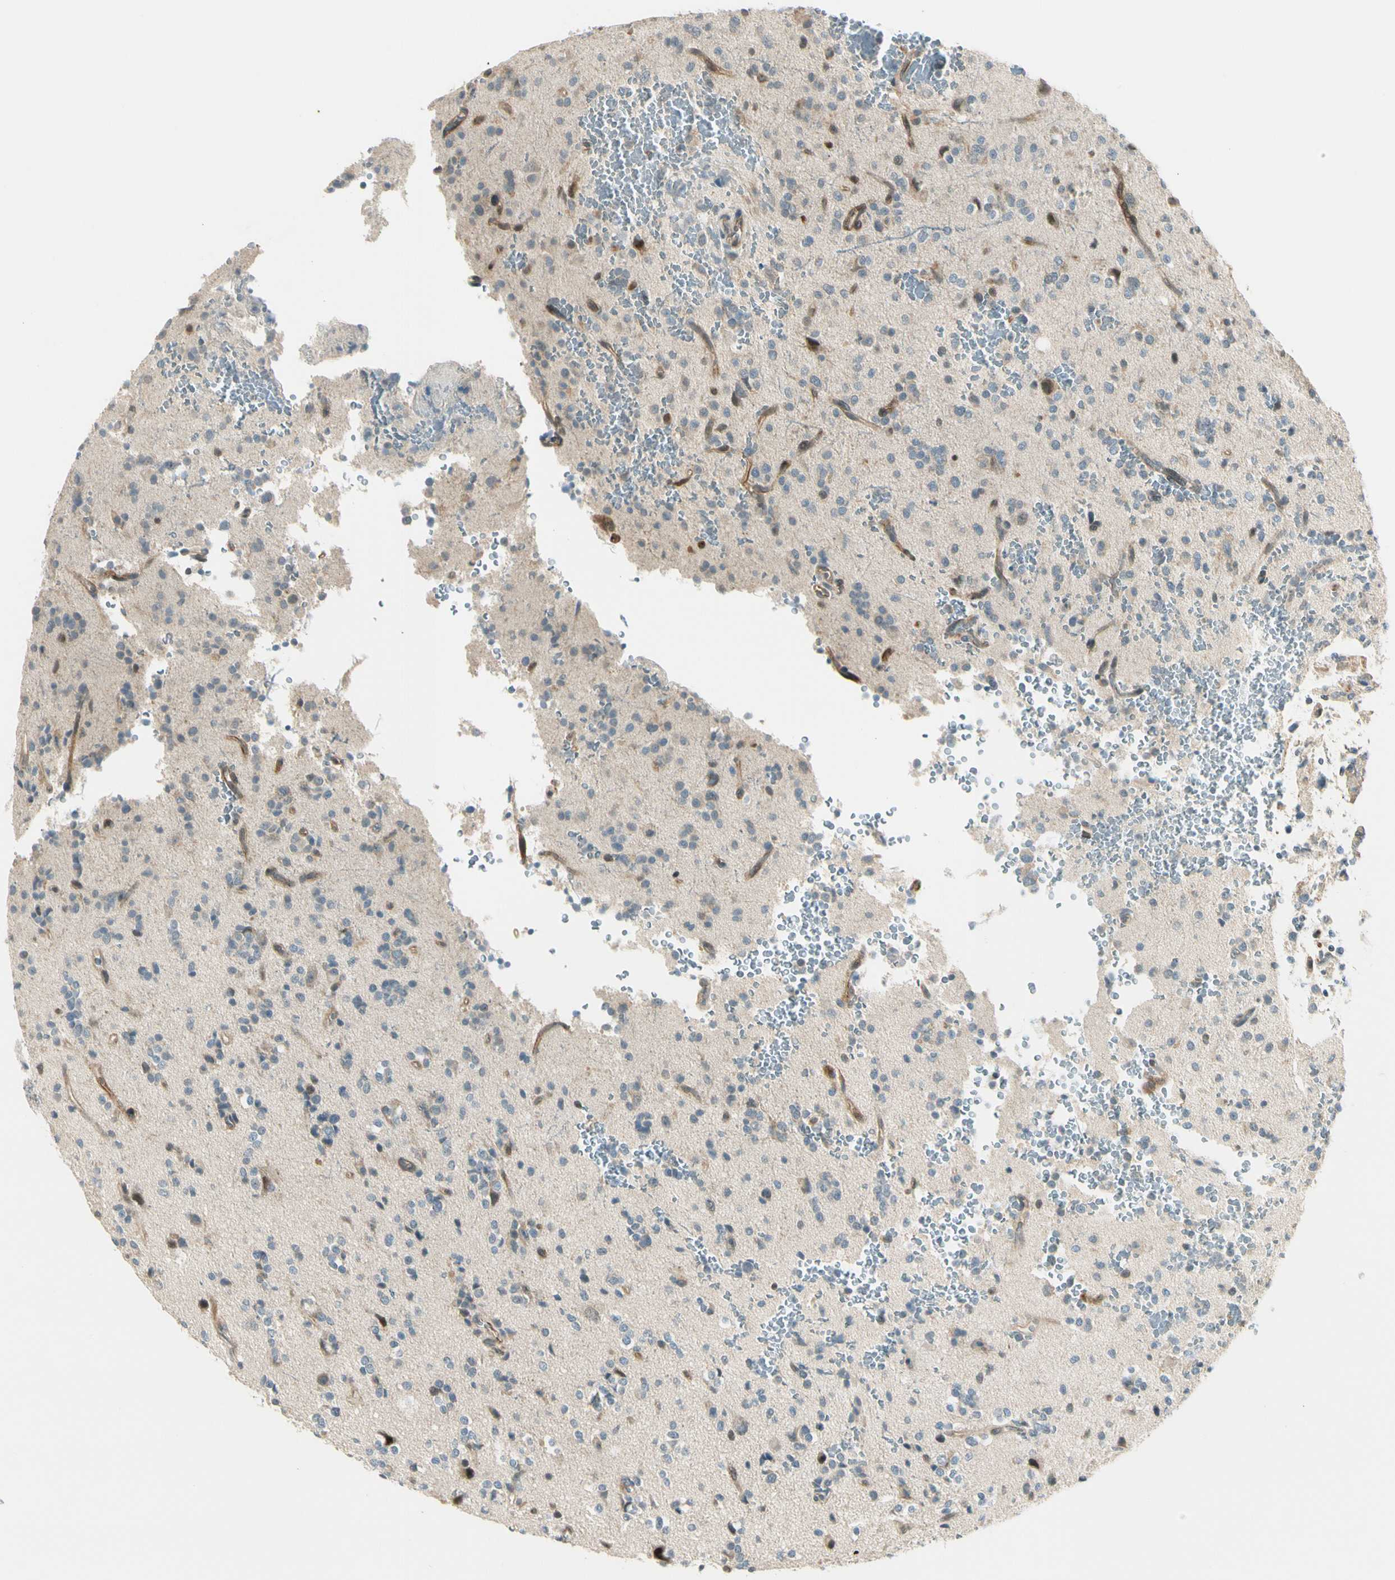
{"staining": {"intensity": "weak", "quantity": "25%-75%", "location": "cytoplasmic/membranous"}, "tissue": "glioma", "cell_type": "Tumor cells", "image_type": "cancer", "snomed": [{"axis": "morphology", "description": "Glioma, malignant, High grade"}, {"axis": "topography", "description": "Brain"}], "caption": "A low amount of weak cytoplasmic/membranous expression is identified in about 25%-75% of tumor cells in malignant glioma (high-grade) tissue.", "gene": "SVBP", "patient": {"sex": "male", "age": 47}}